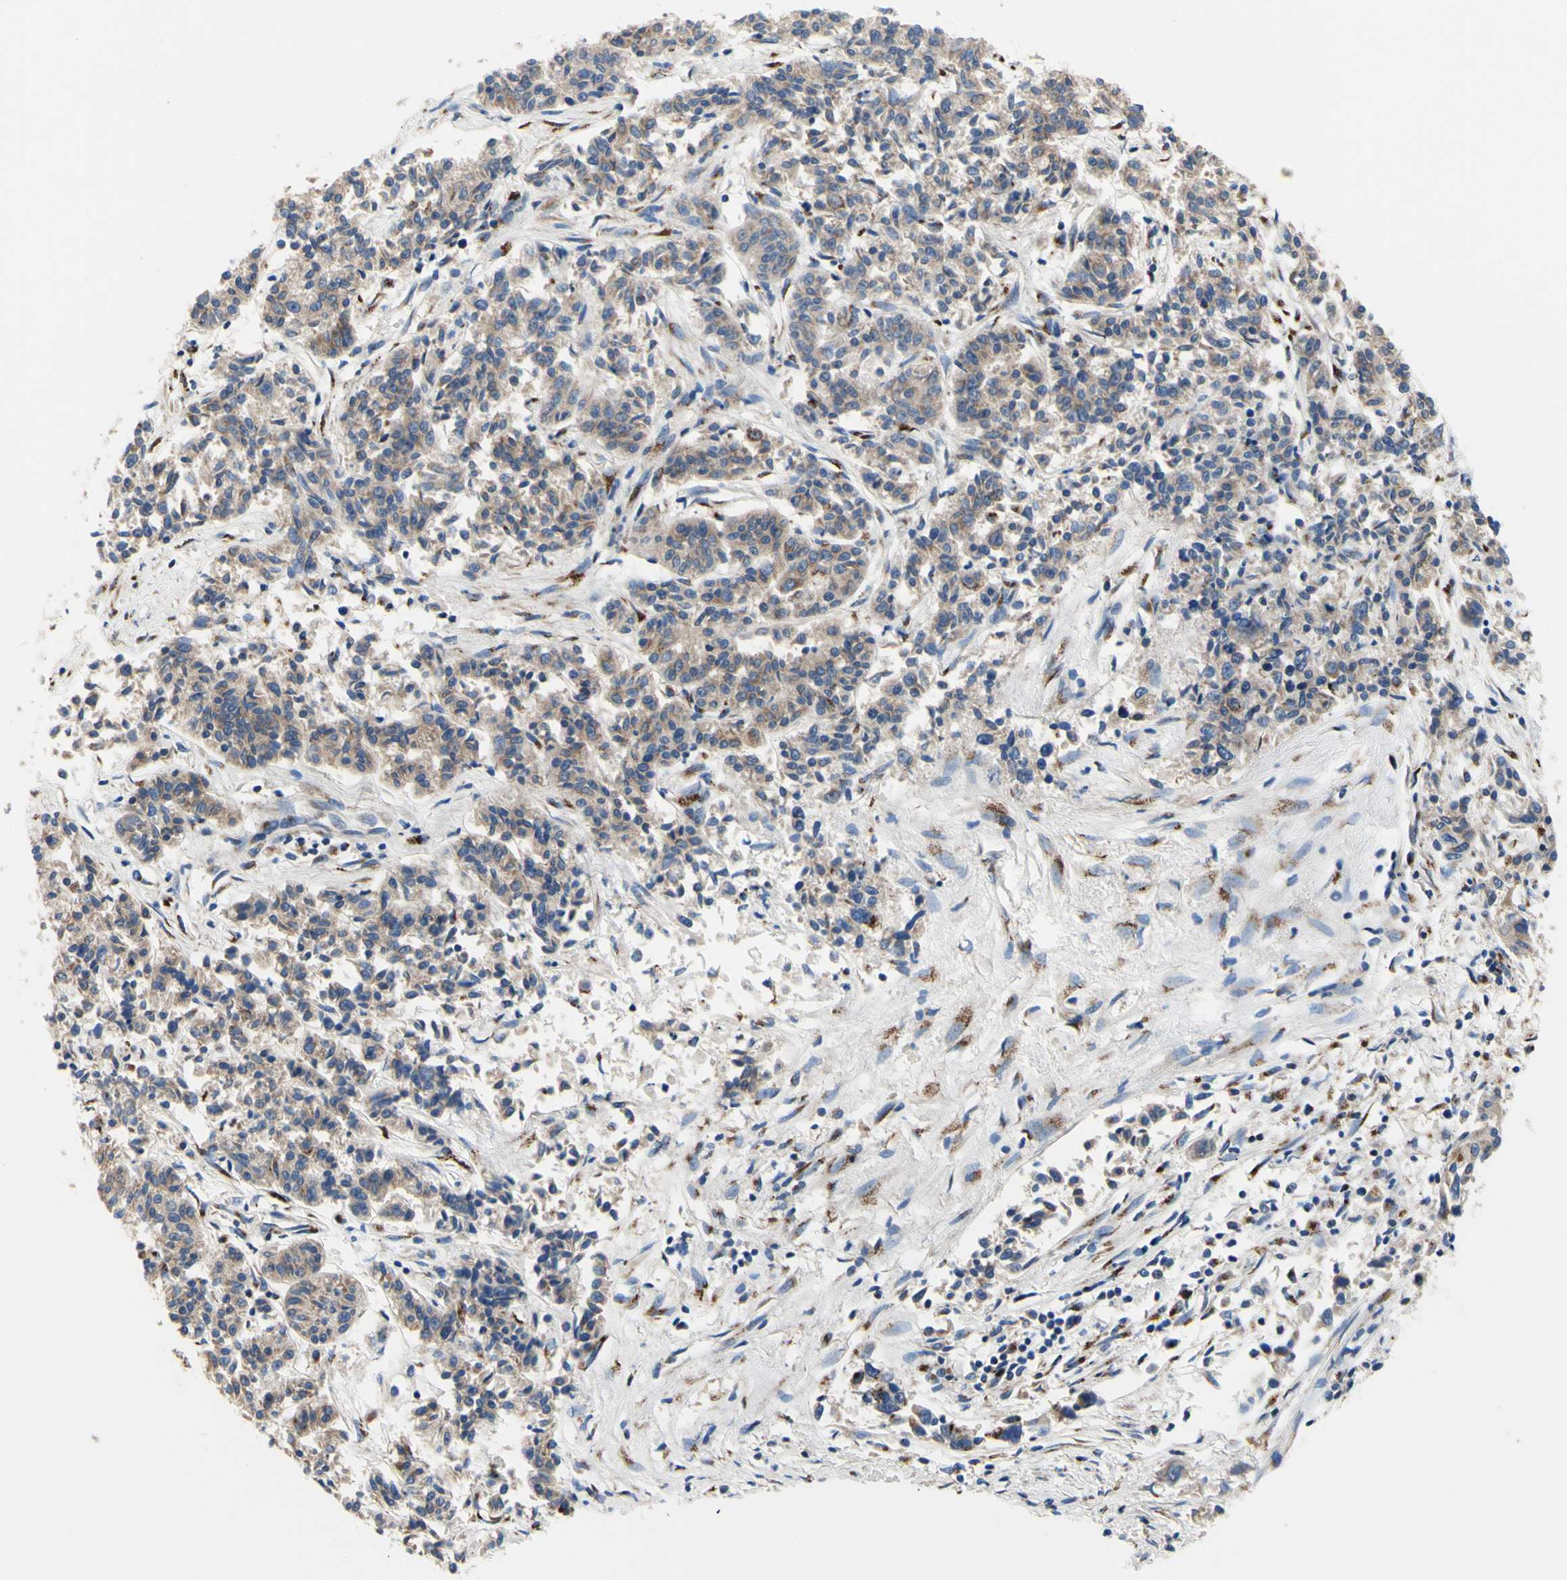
{"staining": {"intensity": "weak", "quantity": "25%-75%", "location": "cytoplasmic/membranous"}, "tissue": "lung cancer", "cell_type": "Tumor cells", "image_type": "cancer", "snomed": [{"axis": "morphology", "description": "Adenocarcinoma, NOS"}, {"axis": "topography", "description": "Lung"}], "caption": "Adenocarcinoma (lung) stained with a brown dye demonstrates weak cytoplasmic/membranous positive staining in about 25%-75% of tumor cells.", "gene": "GALNT2", "patient": {"sex": "male", "age": 84}}